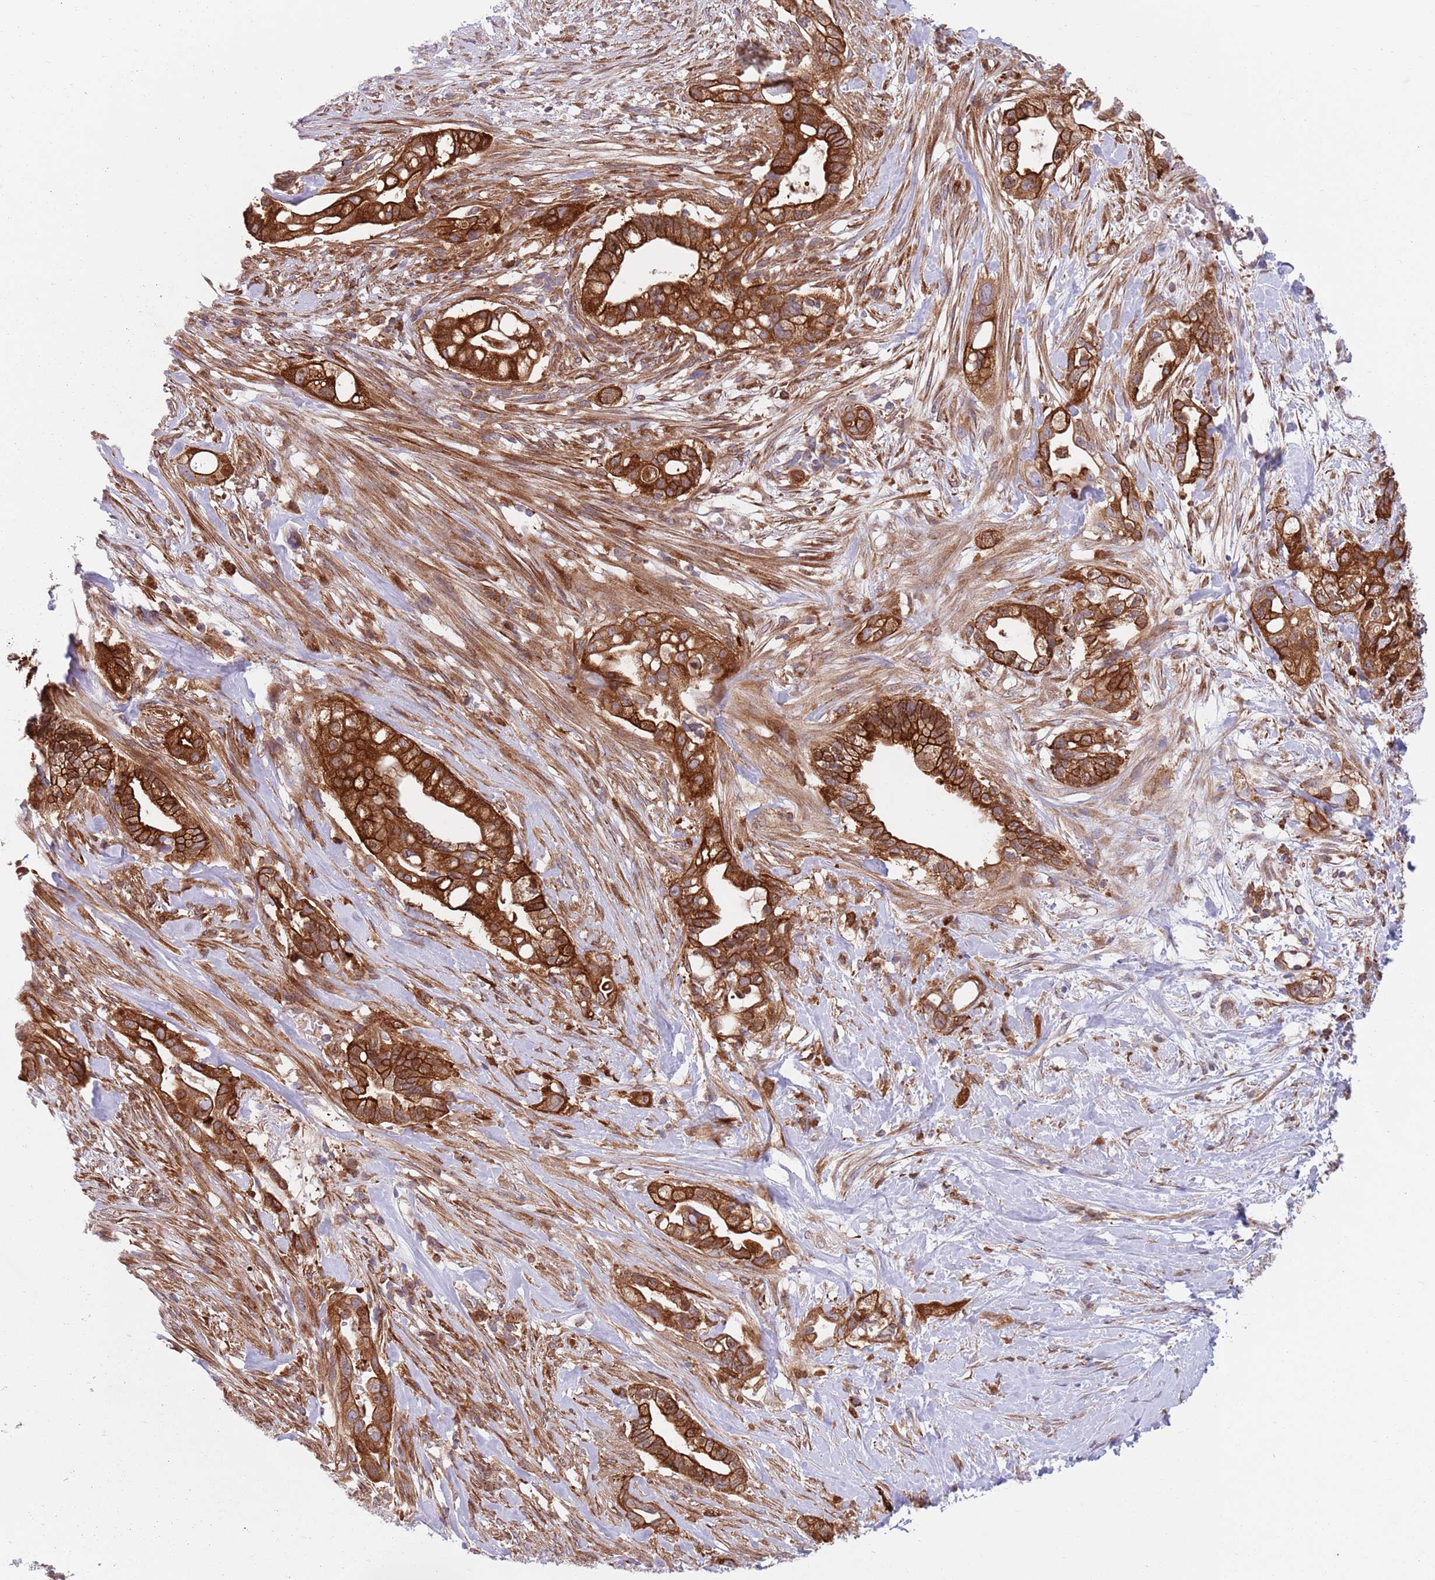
{"staining": {"intensity": "strong", "quantity": ">75%", "location": "cytoplasmic/membranous"}, "tissue": "pancreatic cancer", "cell_type": "Tumor cells", "image_type": "cancer", "snomed": [{"axis": "morphology", "description": "Adenocarcinoma, NOS"}, {"axis": "topography", "description": "Pancreas"}], "caption": "Protein analysis of pancreatic cancer (adenocarcinoma) tissue displays strong cytoplasmic/membranous staining in approximately >75% of tumor cells. (DAB (3,3'-diaminobenzidine) IHC, brown staining for protein, blue staining for nuclei).", "gene": "ZMYM5", "patient": {"sex": "male", "age": 44}}